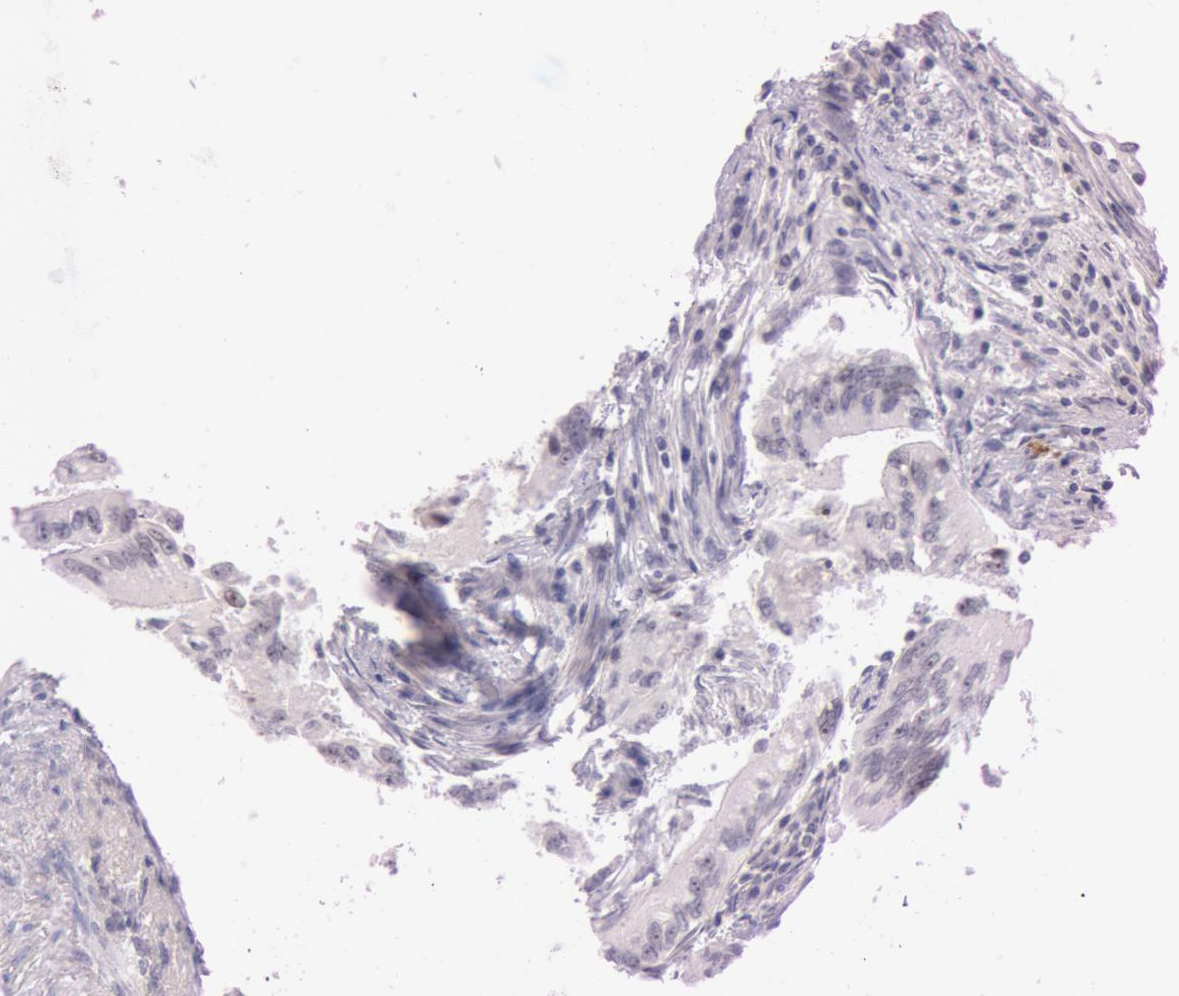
{"staining": {"intensity": "moderate", "quantity": "<25%", "location": "nuclear"}, "tissue": "colorectal cancer", "cell_type": "Tumor cells", "image_type": "cancer", "snomed": [{"axis": "morphology", "description": "Adenocarcinoma, NOS"}, {"axis": "topography", "description": "Rectum"}], "caption": "Tumor cells display low levels of moderate nuclear positivity in approximately <25% of cells in colorectal adenocarcinoma.", "gene": "FBL", "patient": {"sex": "female", "age": 81}}